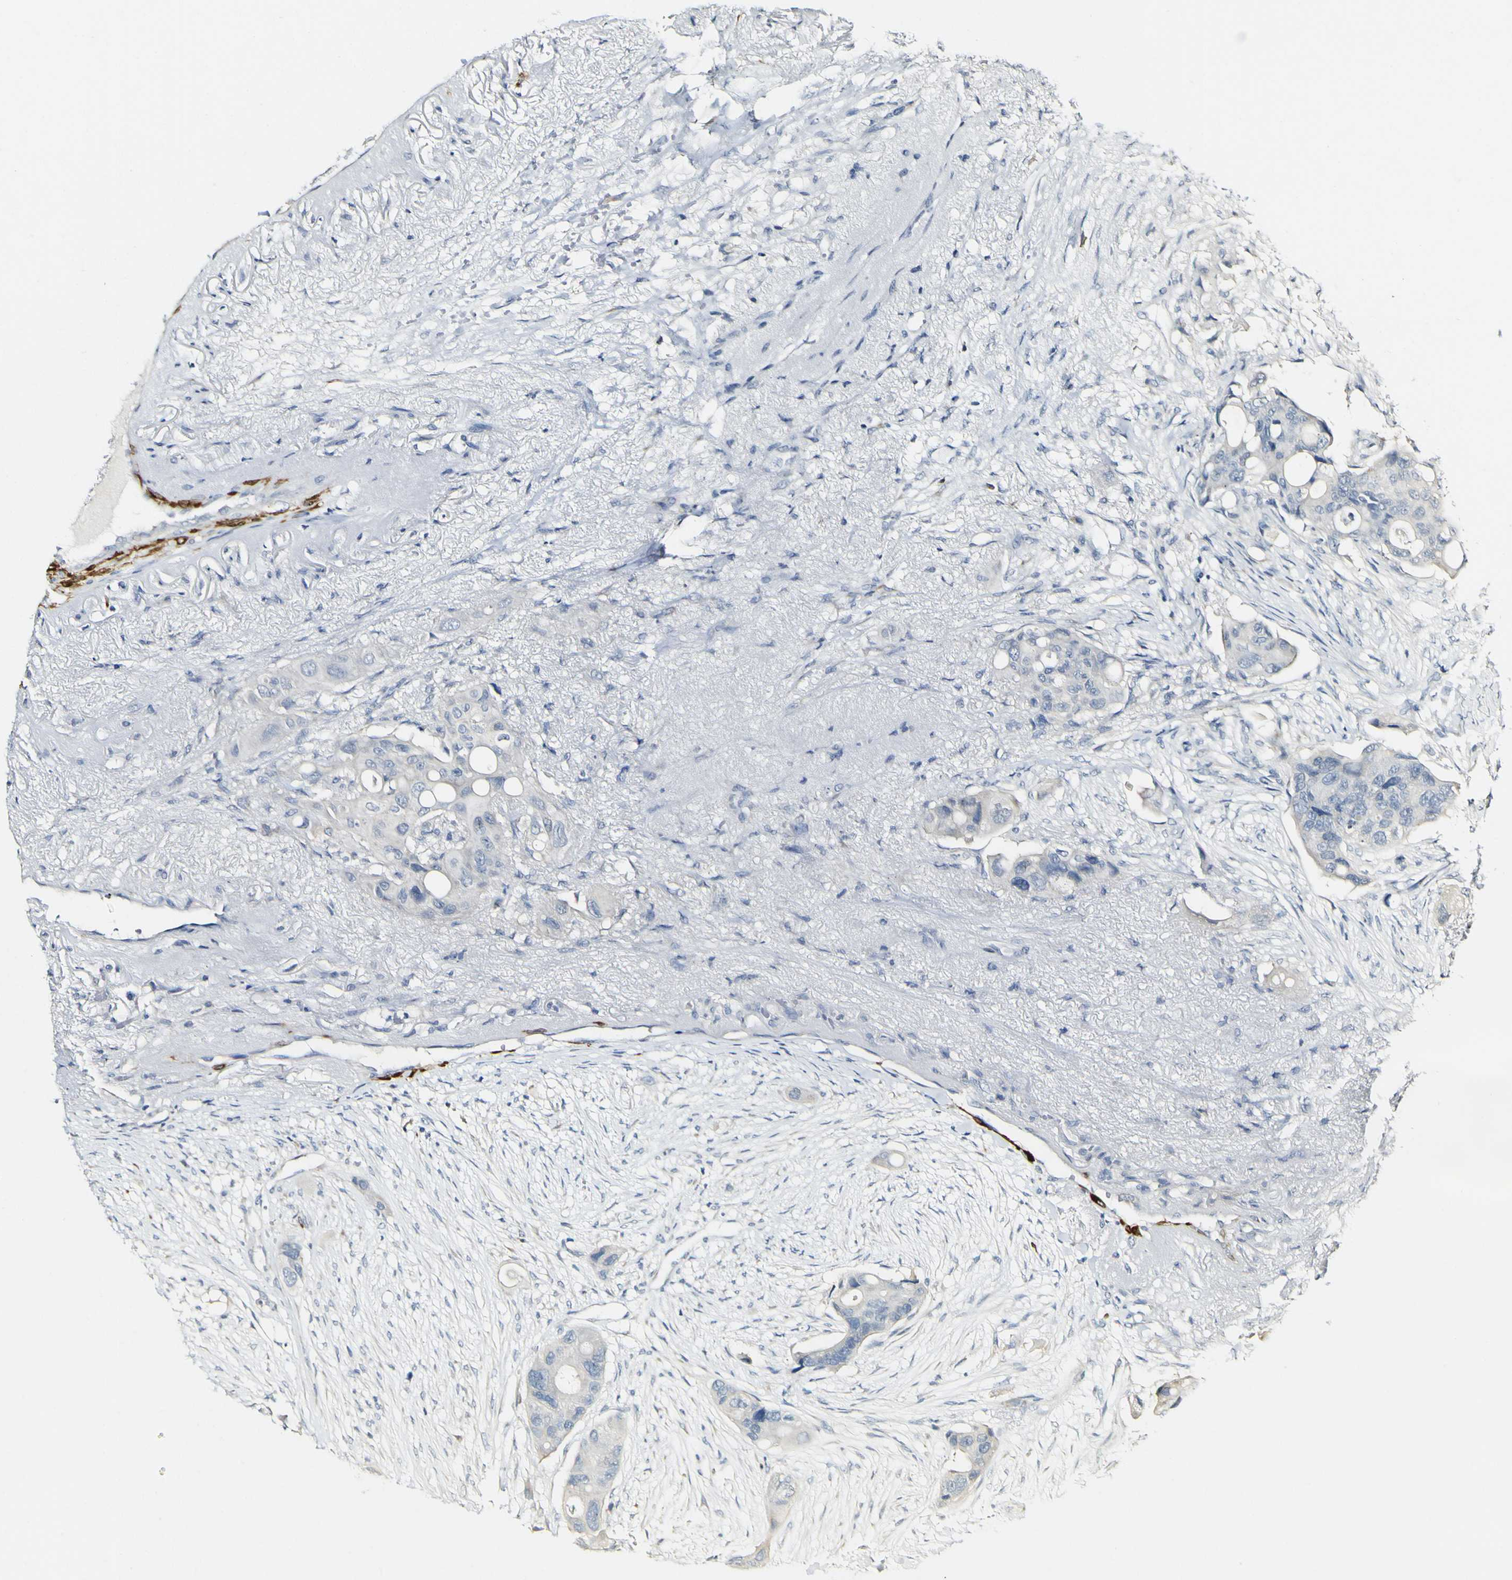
{"staining": {"intensity": "negative", "quantity": "none", "location": "none"}, "tissue": "colorectal cancer", "cell_type": "Tumor cells", "image_type": "cancer", "snomed": [{"axis": "morphology", "description": "Adenocarcinoma, NOS"}, {"axis": "topography", "description": "Colon"}], "caption": "This is an IHC histopathology image of human colorectal adenocarcinoma. There is no staining in tumor cells.", "gene": "FMO3", "patient": {"sex": "female", "age": 57}}